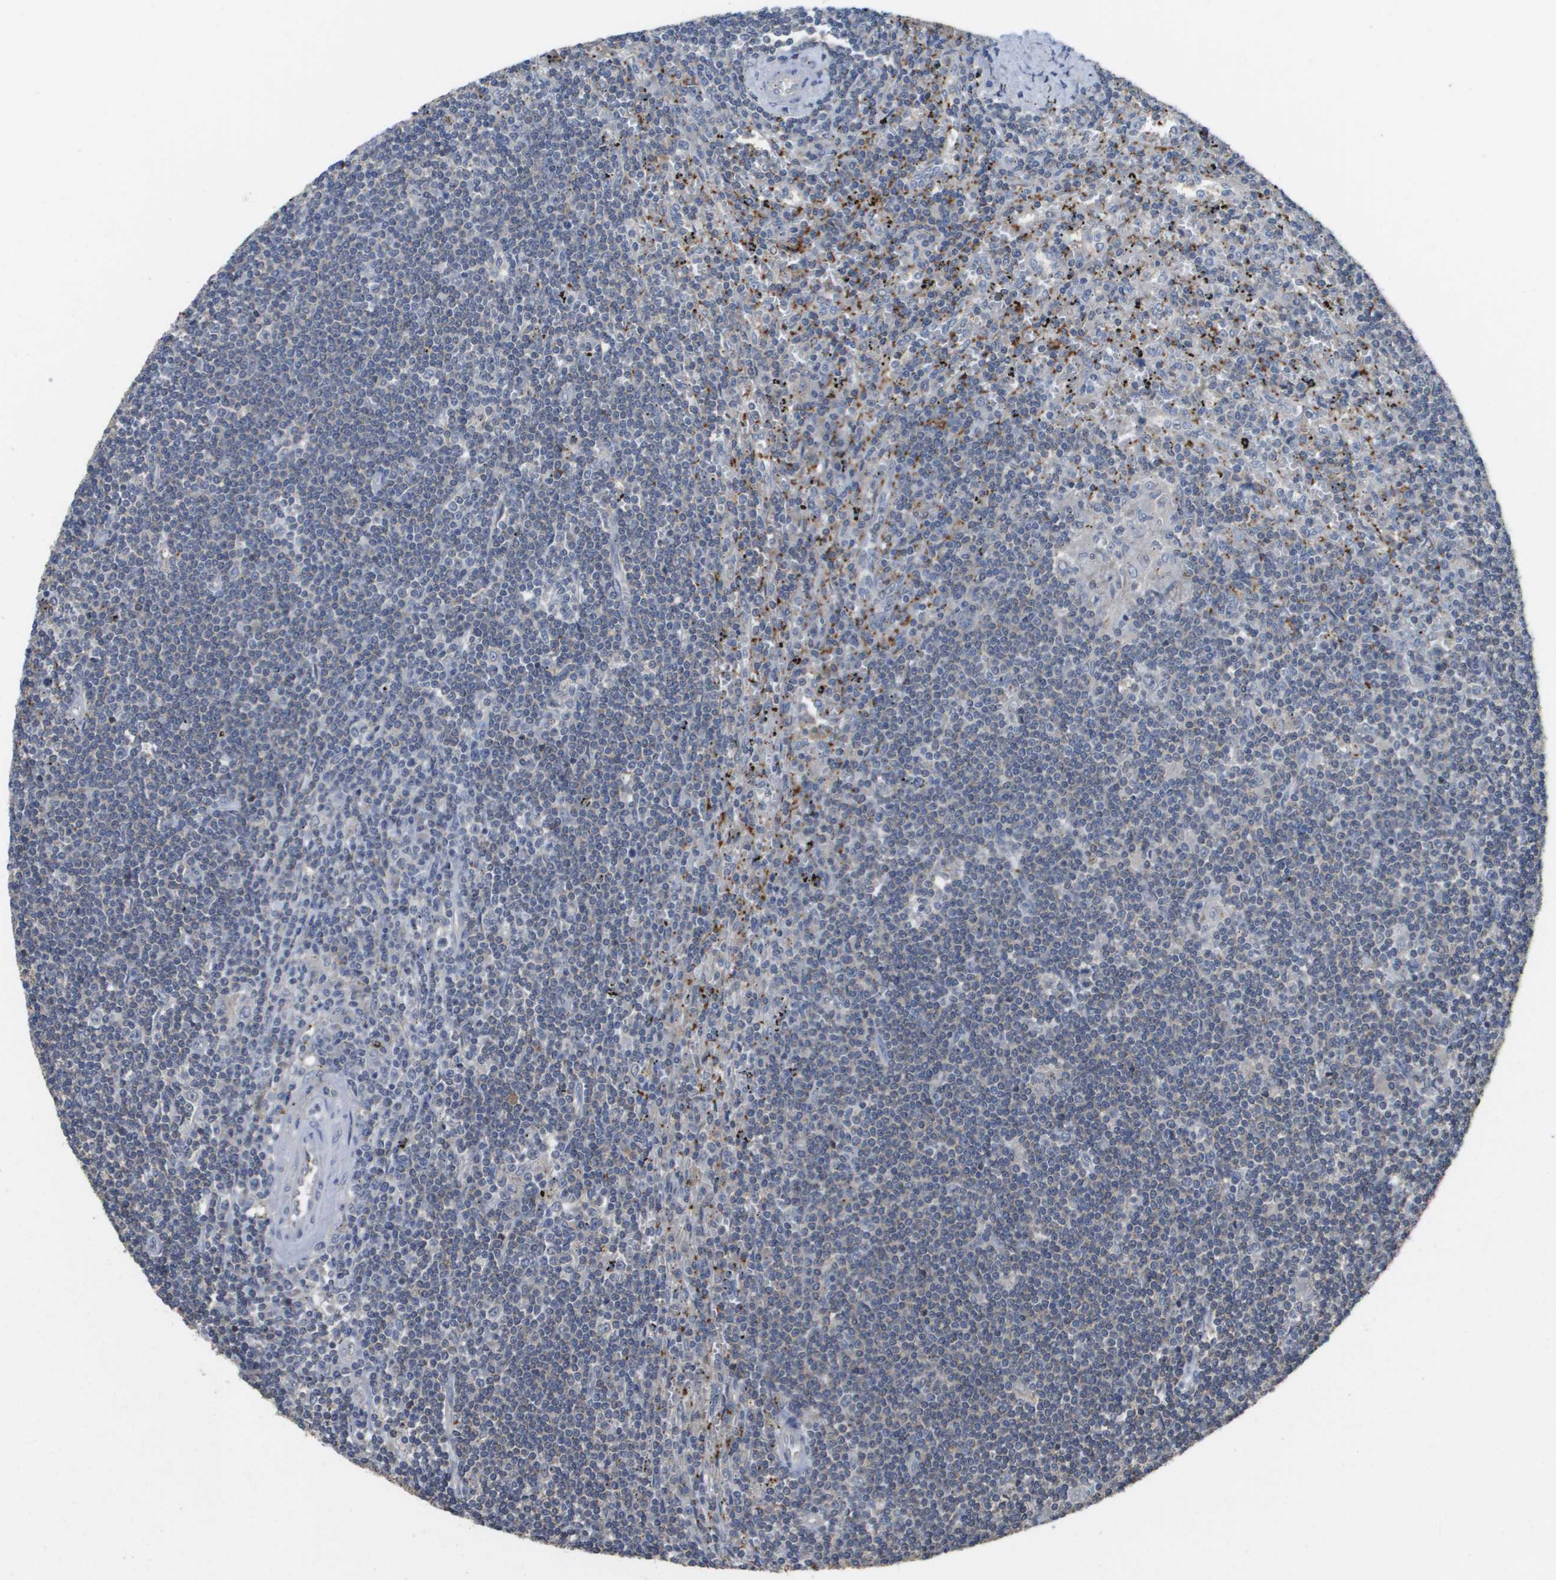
{"staining": {"intensity": "negative", "quantity": "none", "location": "none"}, "tissue": "lymphoma", "cell_type": "Tumor cells", "image_type": "cancer", "snomed": [{"axis": "morphology", "description": "Malignant lymphoma, non-Hodgkin's type, Low grade"}, {"axis": "topography", "description": "Spleen"}], "caption": "Protein analysis of malignant lymphoma, non-Hodgkin's type (low-grade) displays no significant positivity in tumor cells. (IHC, brightfield microscopy, high magnification).", "gene": "RAB27B", "patient": {"sex": "male", "age": 76}}